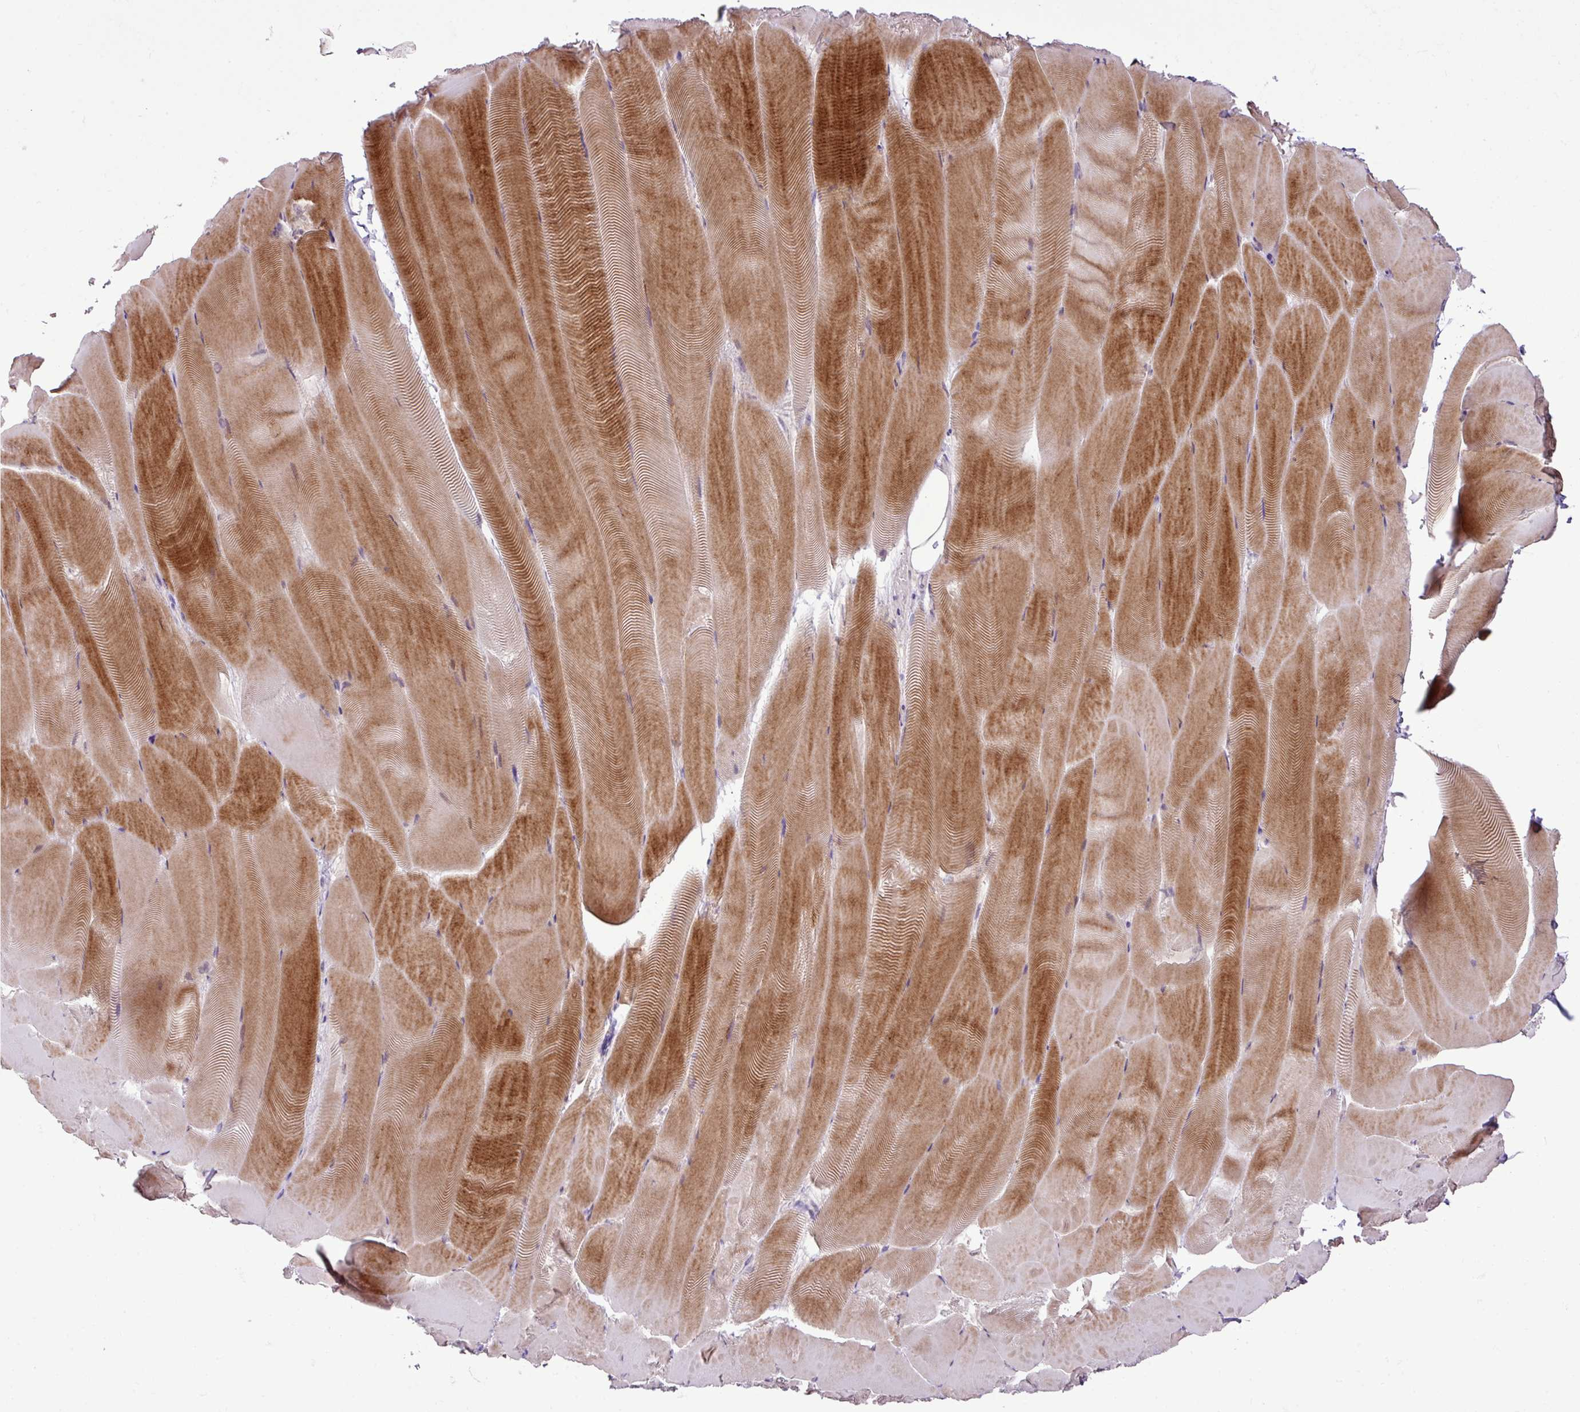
{"staining": {"intensity": "moderate", "quantity": ">75%", "location": "cytoplasmic/membranous"}, "tissue": "skeletal muscle", "cell_type": "Myocytes", "image_type": "normal", "snomed": [{"axis": "morphology", "description": "Normal tissue, NOS"}, {"axis": "topography", "description": "Skeletal muscle"}], "caption": "IHC micrograph of unremarkable skeletal muscle: human skeletal muscle stained using immunohistochemistry exhibits medium levels of moderate protein expression localized specifically in the cytoplasmic/membranous of myocytes, appearing as a cytoplasmic/membranous brown color.", "gene": "DNAJB13", "patient": {"sex": "female", "age": 64}}